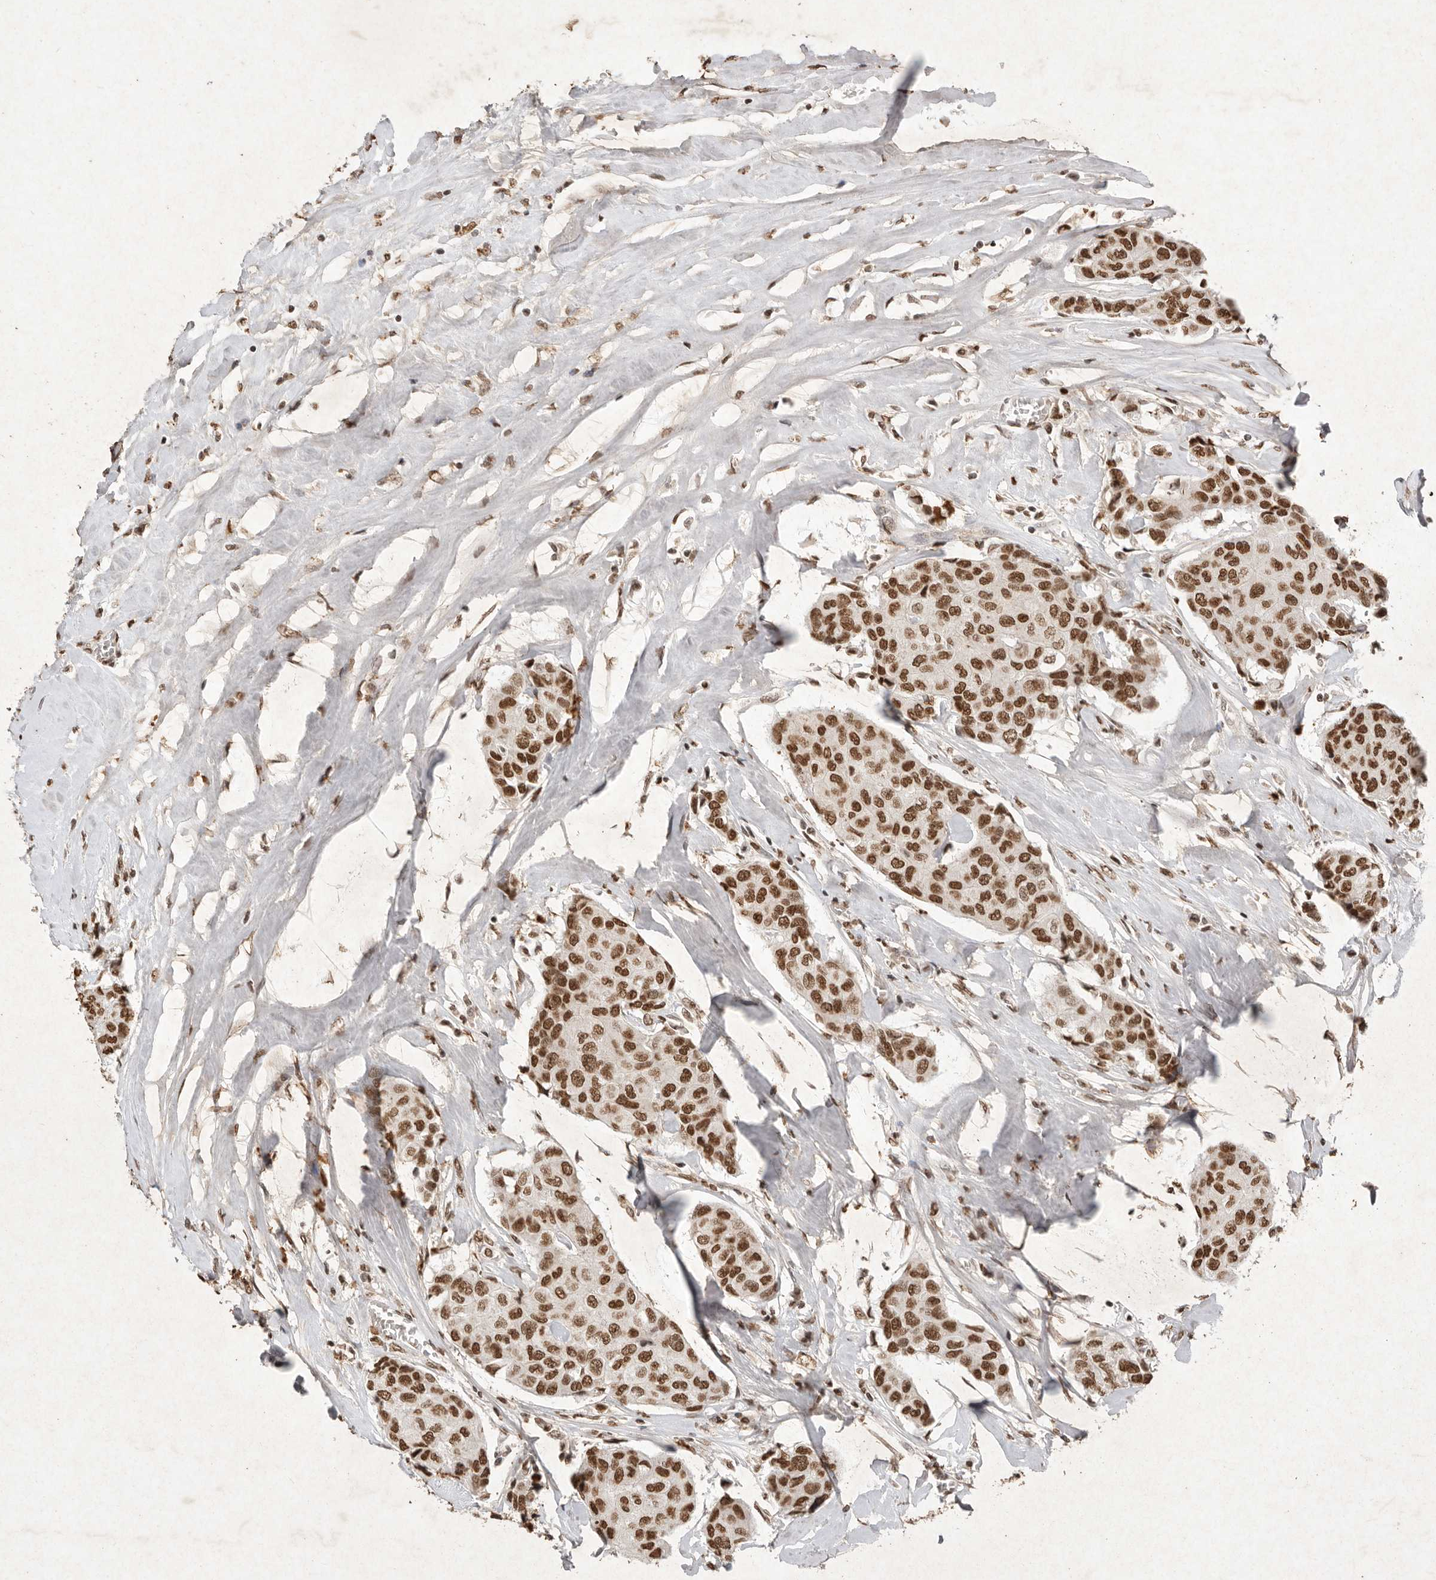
{"staining": {"intensity": "strong", "quantity": ">75%", "location": "nuclear"}, "tissue": "breast cancer", "cell_type": "Tumor cells", "image_type": "cancer", "snomed": [{"axis": "morphology", "description": "Duct carcinoma"}, {"axis": "topography", "description": "Breast"}], "caption": "Immunohistochemistry (IHC) (DAB (3,3'-diaminobenzidine)) staining of human breast invasive ductal carcinoma displays strong nuclear protein staining in approximately >75% of tumor cells. The staining is performed using DAB brown chromogen to label protein expression. The nuclei are counter-stained blue using hematoxylin.", "gene": "NKX3-2", "patient": {"sex": "female", "age": 80}}